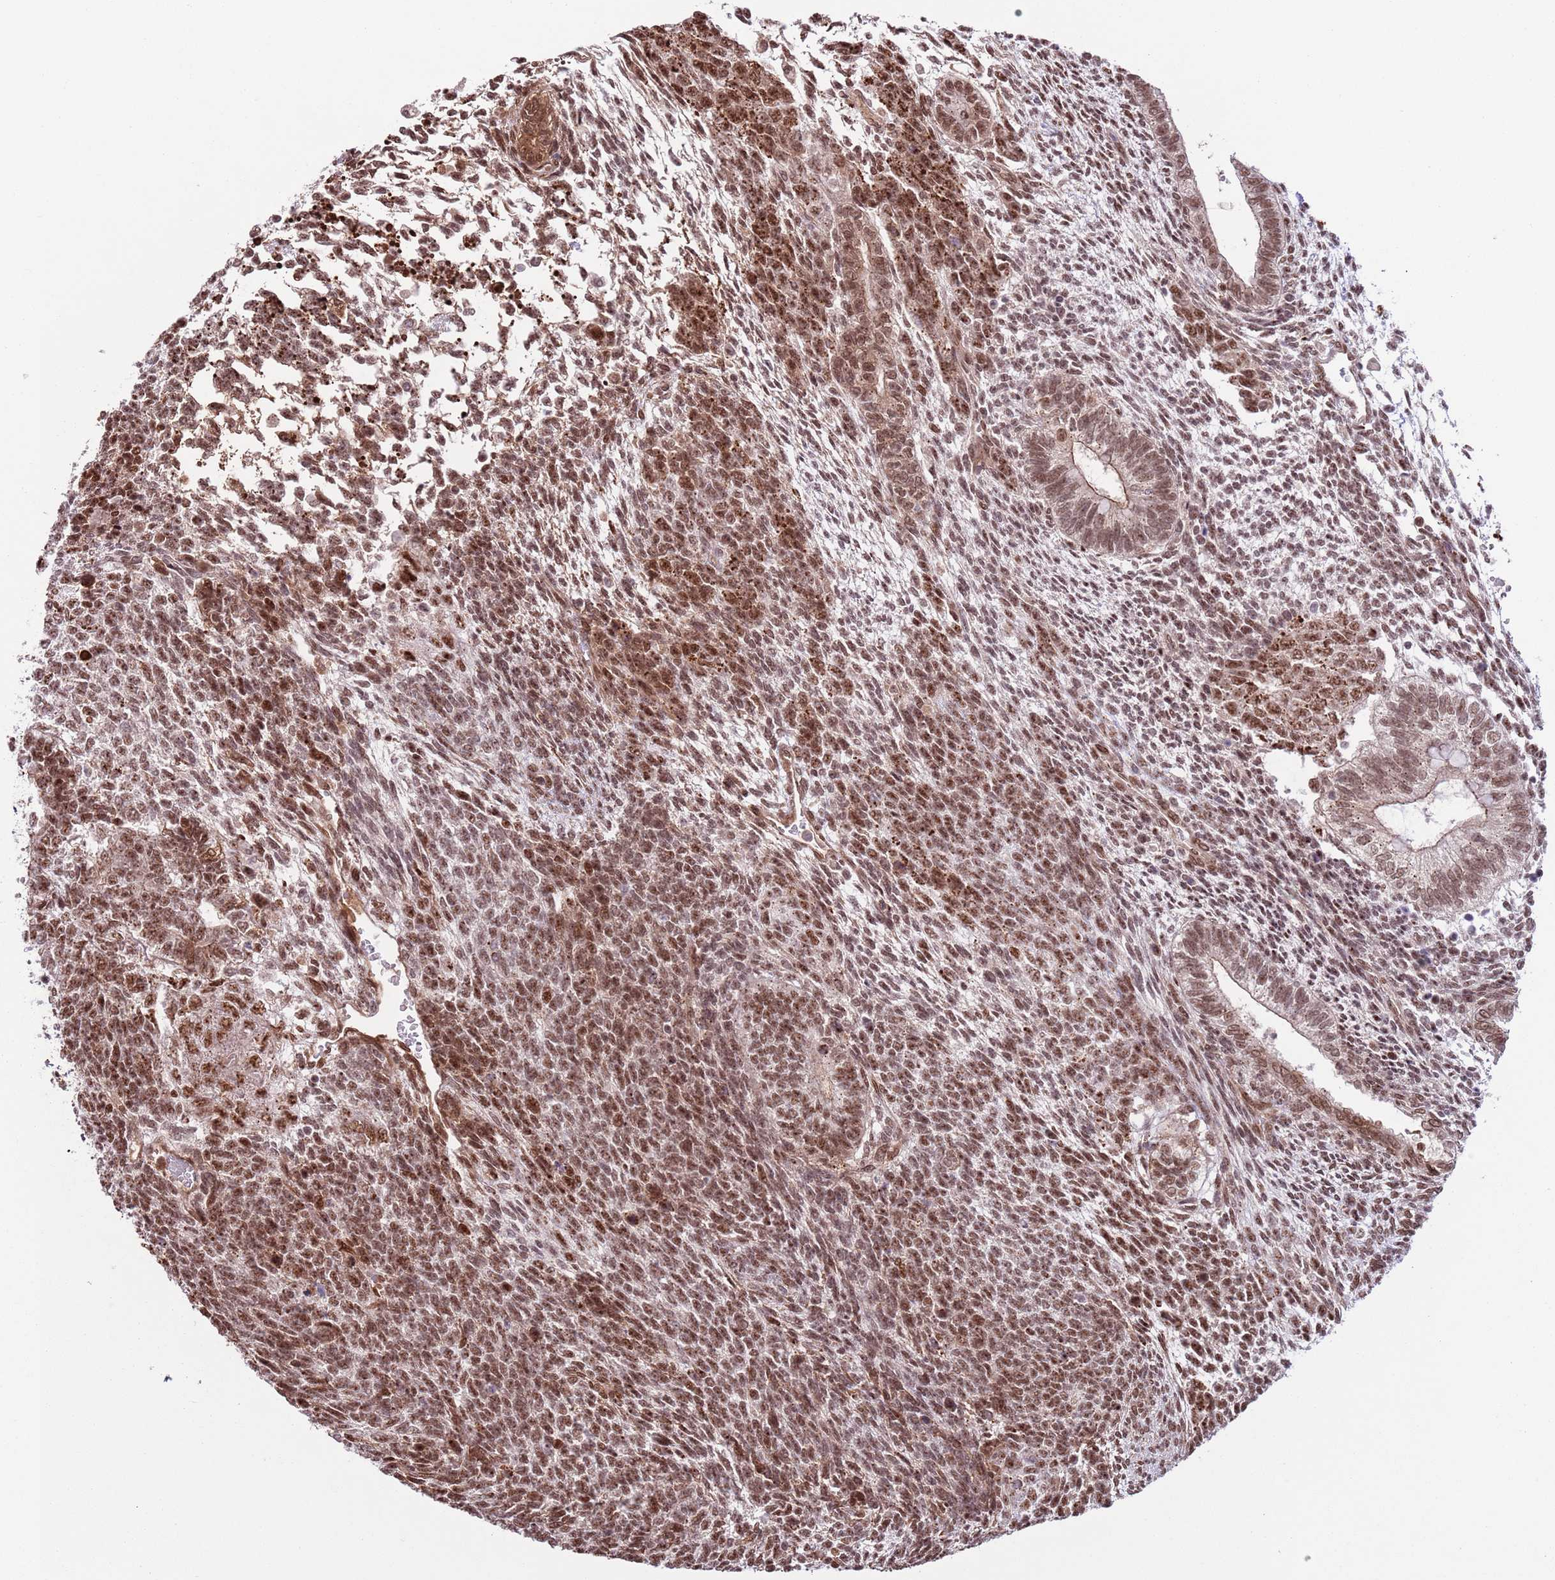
{"staining": {"intensity": "moderate", "quantity": ">75%", "location": "nuclear"}, "tissue": "testis cancer", "cell_type": "Tumor cells", "image_type": "cancer", "snomed": [{"axis": "morphology", "description": "Carcinoma, Embryonal, NOS"}, {"axis": "topography", "description": "Testis"}], "caption": "Immunohistochemical staining of human testis cancer (embryonal carcinoma) demonstrates medium levels of moderate nuclear protein staining in approximately >75% of tumor cells.", "gene": "SIPA1L3", "patient": {"sex": "male", "age": 23}}